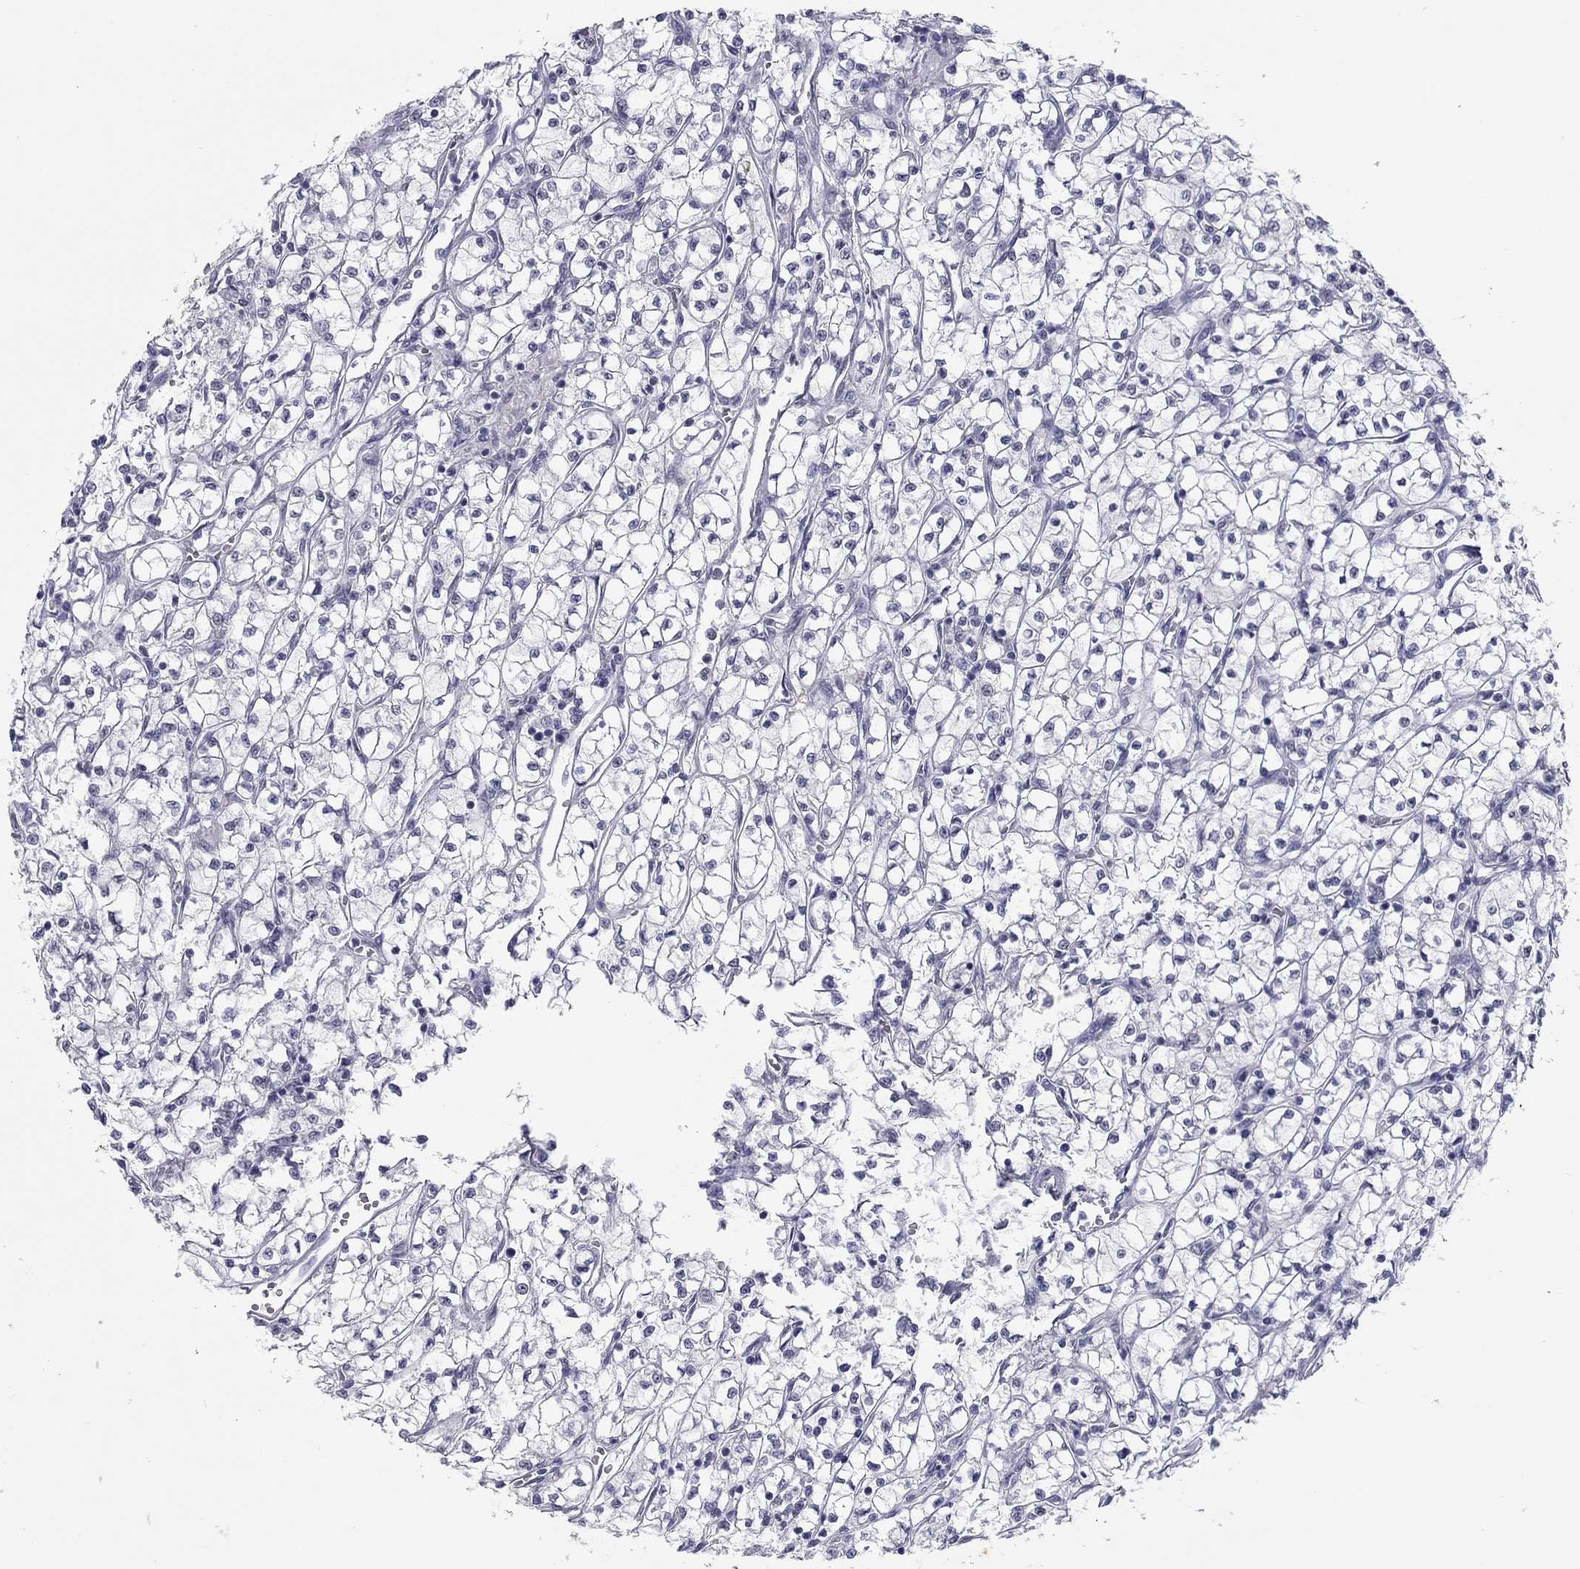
{"staining": {"intensity": "negative", "quantity": "none", "location": "none"}, "tissue": "renal cancer", "cell_type": "Tumor cells", "image_type": "cancer", "snomed": [{"axis": "morphology", "description": "Adenocarcinoma, NOS"}, {"axis": "topography", "description": "Kidney"}], "caption": "This image is of renal cancer stained with IHC to label a protein in brown with the nuclei are counter-stained blue. There is no staining in tumor cells.", "gene": "KRT75", "patient": {"sex": "female", "age": 64}}